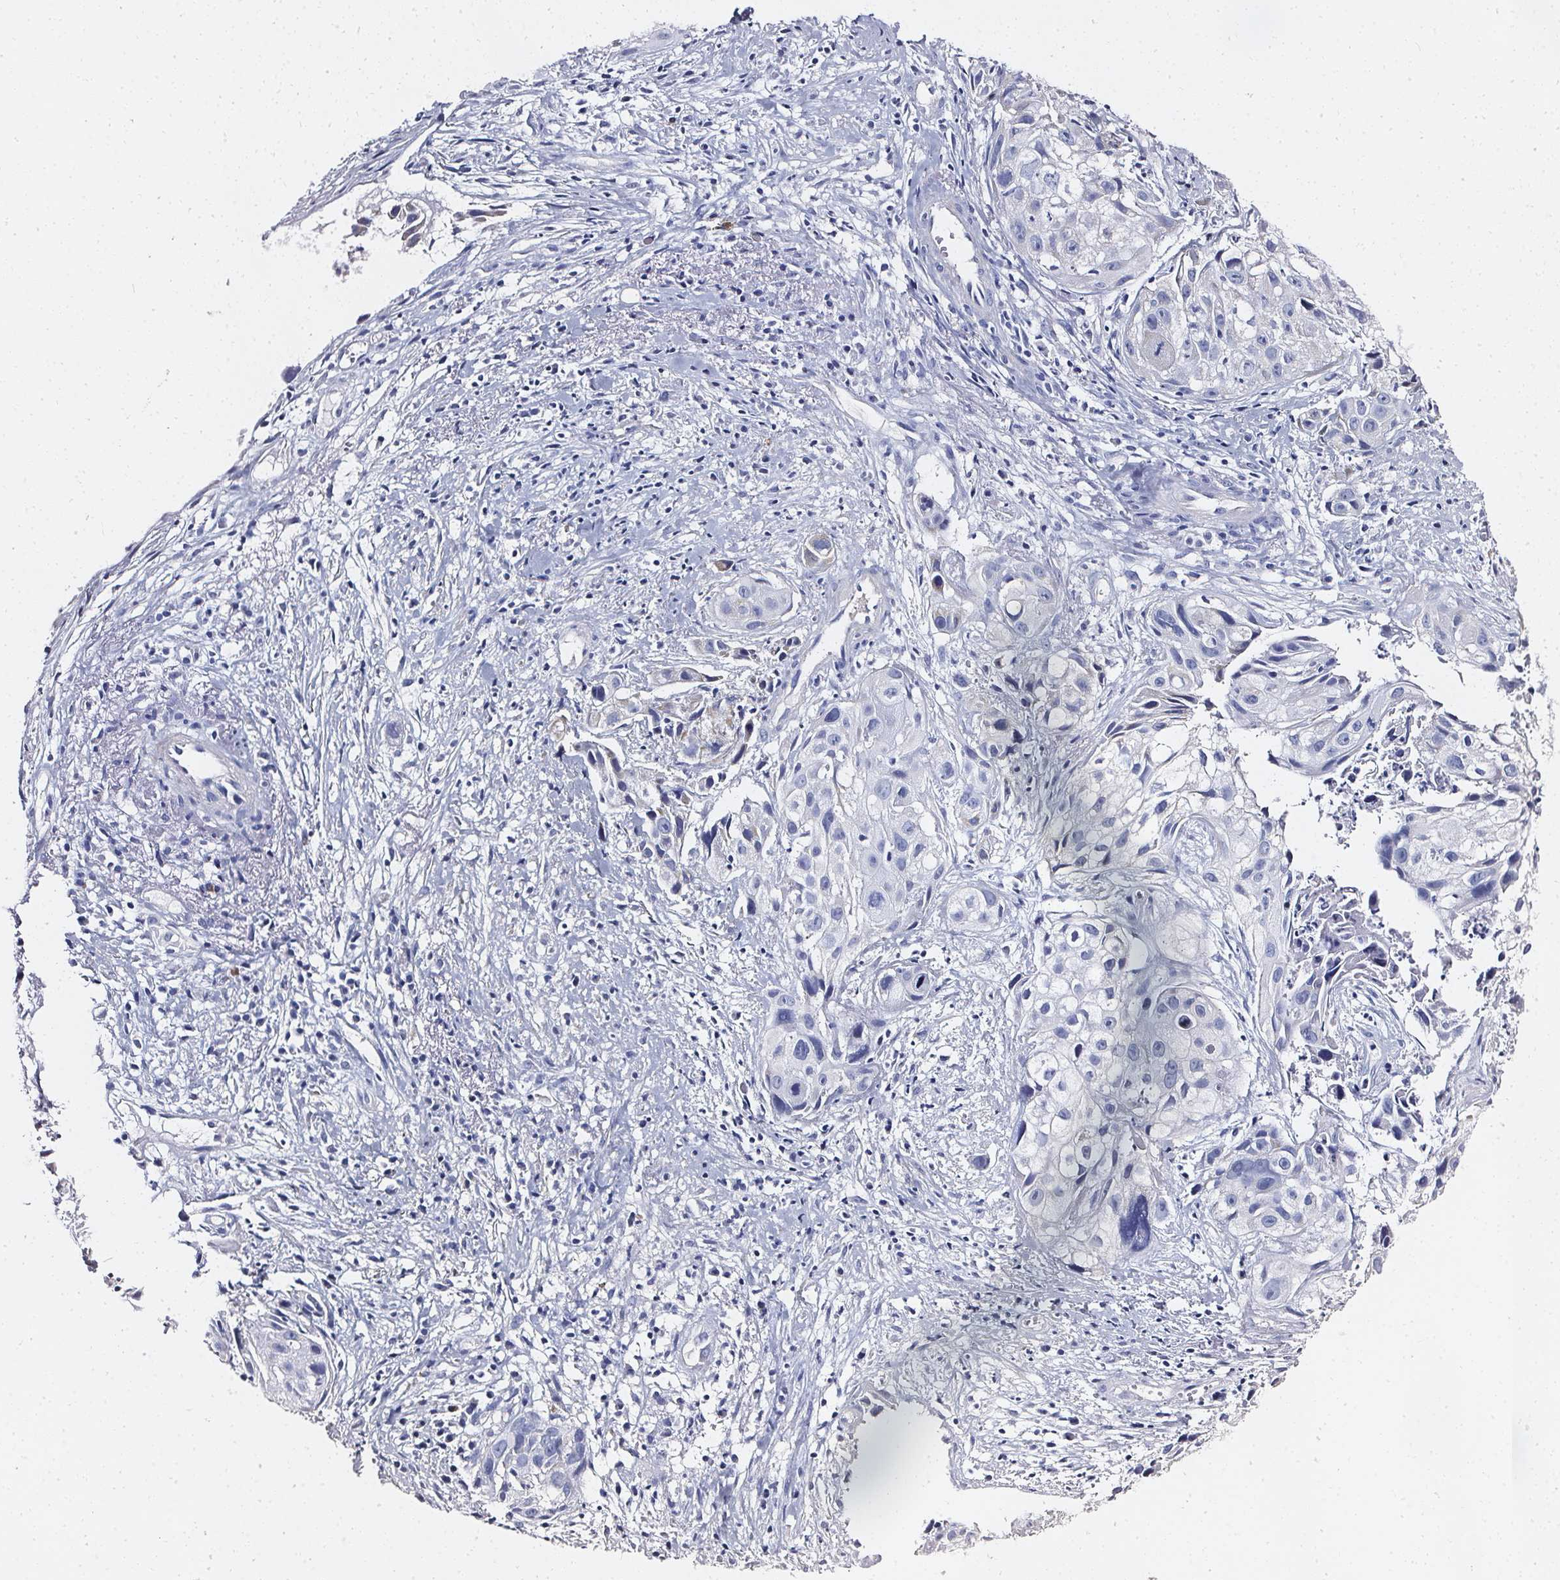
{"staining": {"intensity": "negative", "quantity": "none", "location": "none"}, "tissue": "cervical cancer", "cell_type": "Tumor cells", "image_type": "cancer", "snomed": [{"axis": "morphology", "description": "Squamous cell carcinoma, NOS"}, {"axis": "topography", "description": "Cervix"}], "caption": "Histopathology image shows no significant protein positivity in tumor cells of cervical cancer.", "gene": "ELAVL2", "patient": {"sex": "female", "age": 53}}